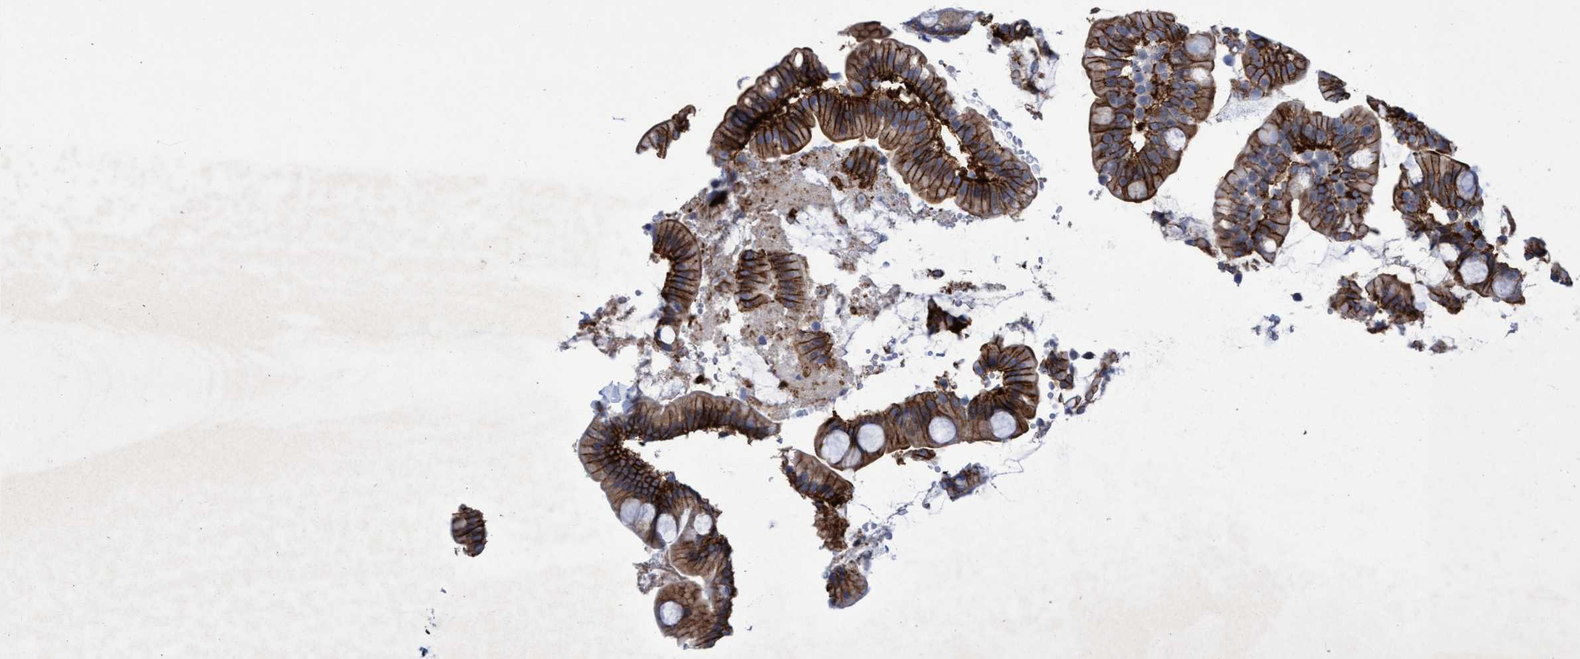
{"staining": {"intensity": "moderate", "quantity": "<25%", "location": "cytoplasmic/membranous"}, "tissue": "small intestine", "cell_type": "Glandular cells", "image_type": "normal", "snomed": [{"axis": "morphology", "description": "Normal tissue, NOS"}, {"axis": "topography", "description": "Small intestine"}], "caption": "Immunohistochemical staining of benign small intestine demonstrates <25% levels of moderate cytoplasmic/membranous protein expression in about <25% of glandular cells.", "gene": "SLC43A2", "patient": {"sex": "female", "age": 56}}